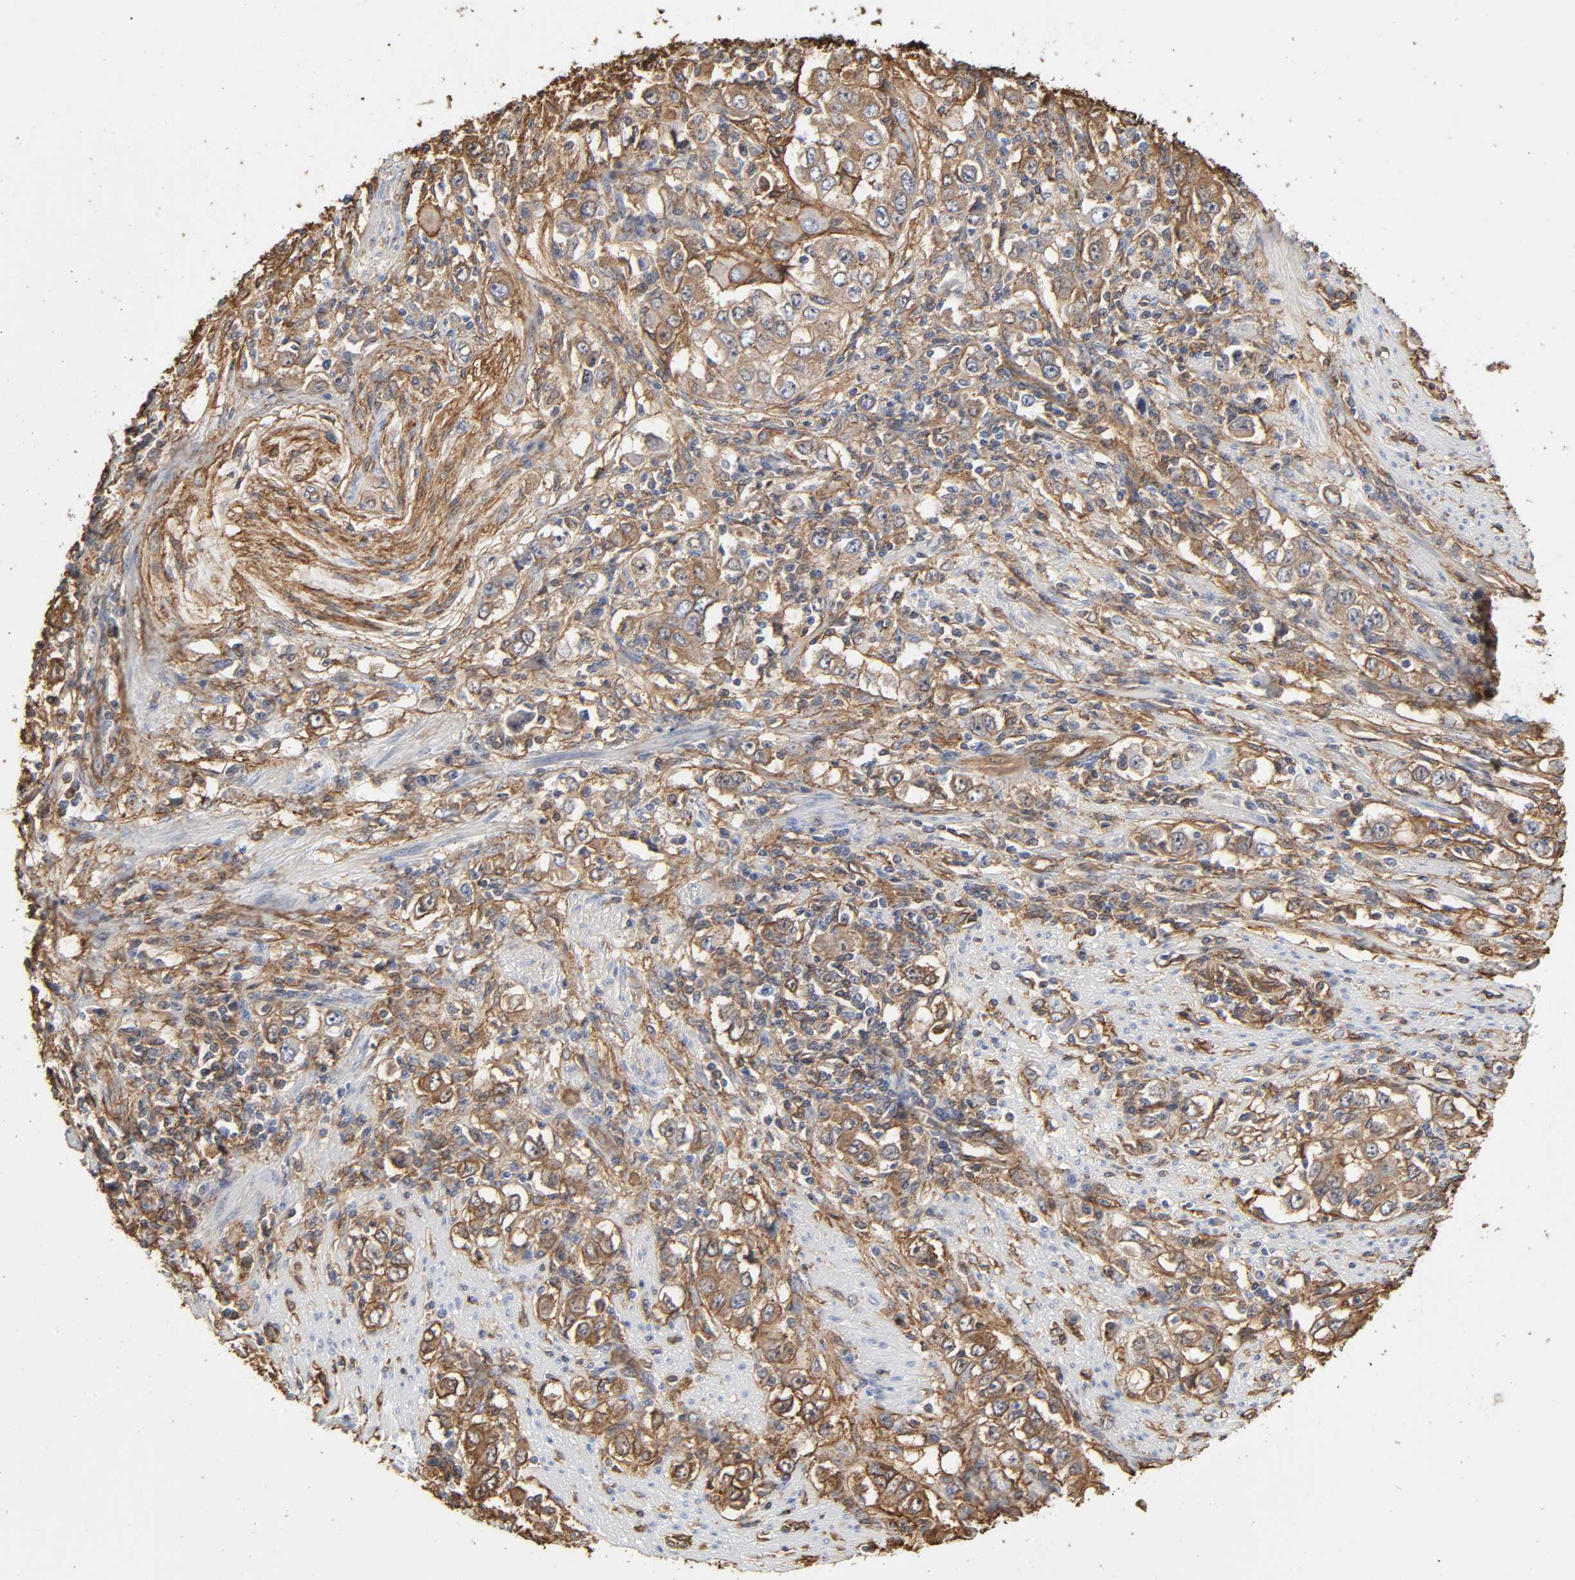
{"staining": {"intensity": "moderate", "quantity": ">75%", "location": "cytoplasmic/membranous"}, "tissue": "stomach cancer", "cell_type": "Tumor cells", "image_type": "cancer", "snomed": [{"axis": "morphology", "description": "Adenocarcinoma, NOS"}, {"axis": "topography", "description": "Stomach, lower"}], "caption": "Immunohistochemistry micrograph of neoplastic tissue: adenocarcinoma (stomach) stained using immunohistochemistry (IHC) exhibits medium levels of moderate protein expression localized specifically in the cytoplasmic/membranous of tumor cells, appearing as a cytoplasmic/membranous brown color.", "gene": "ANXA2", "patient": {"sex": "female", "age": 72}}